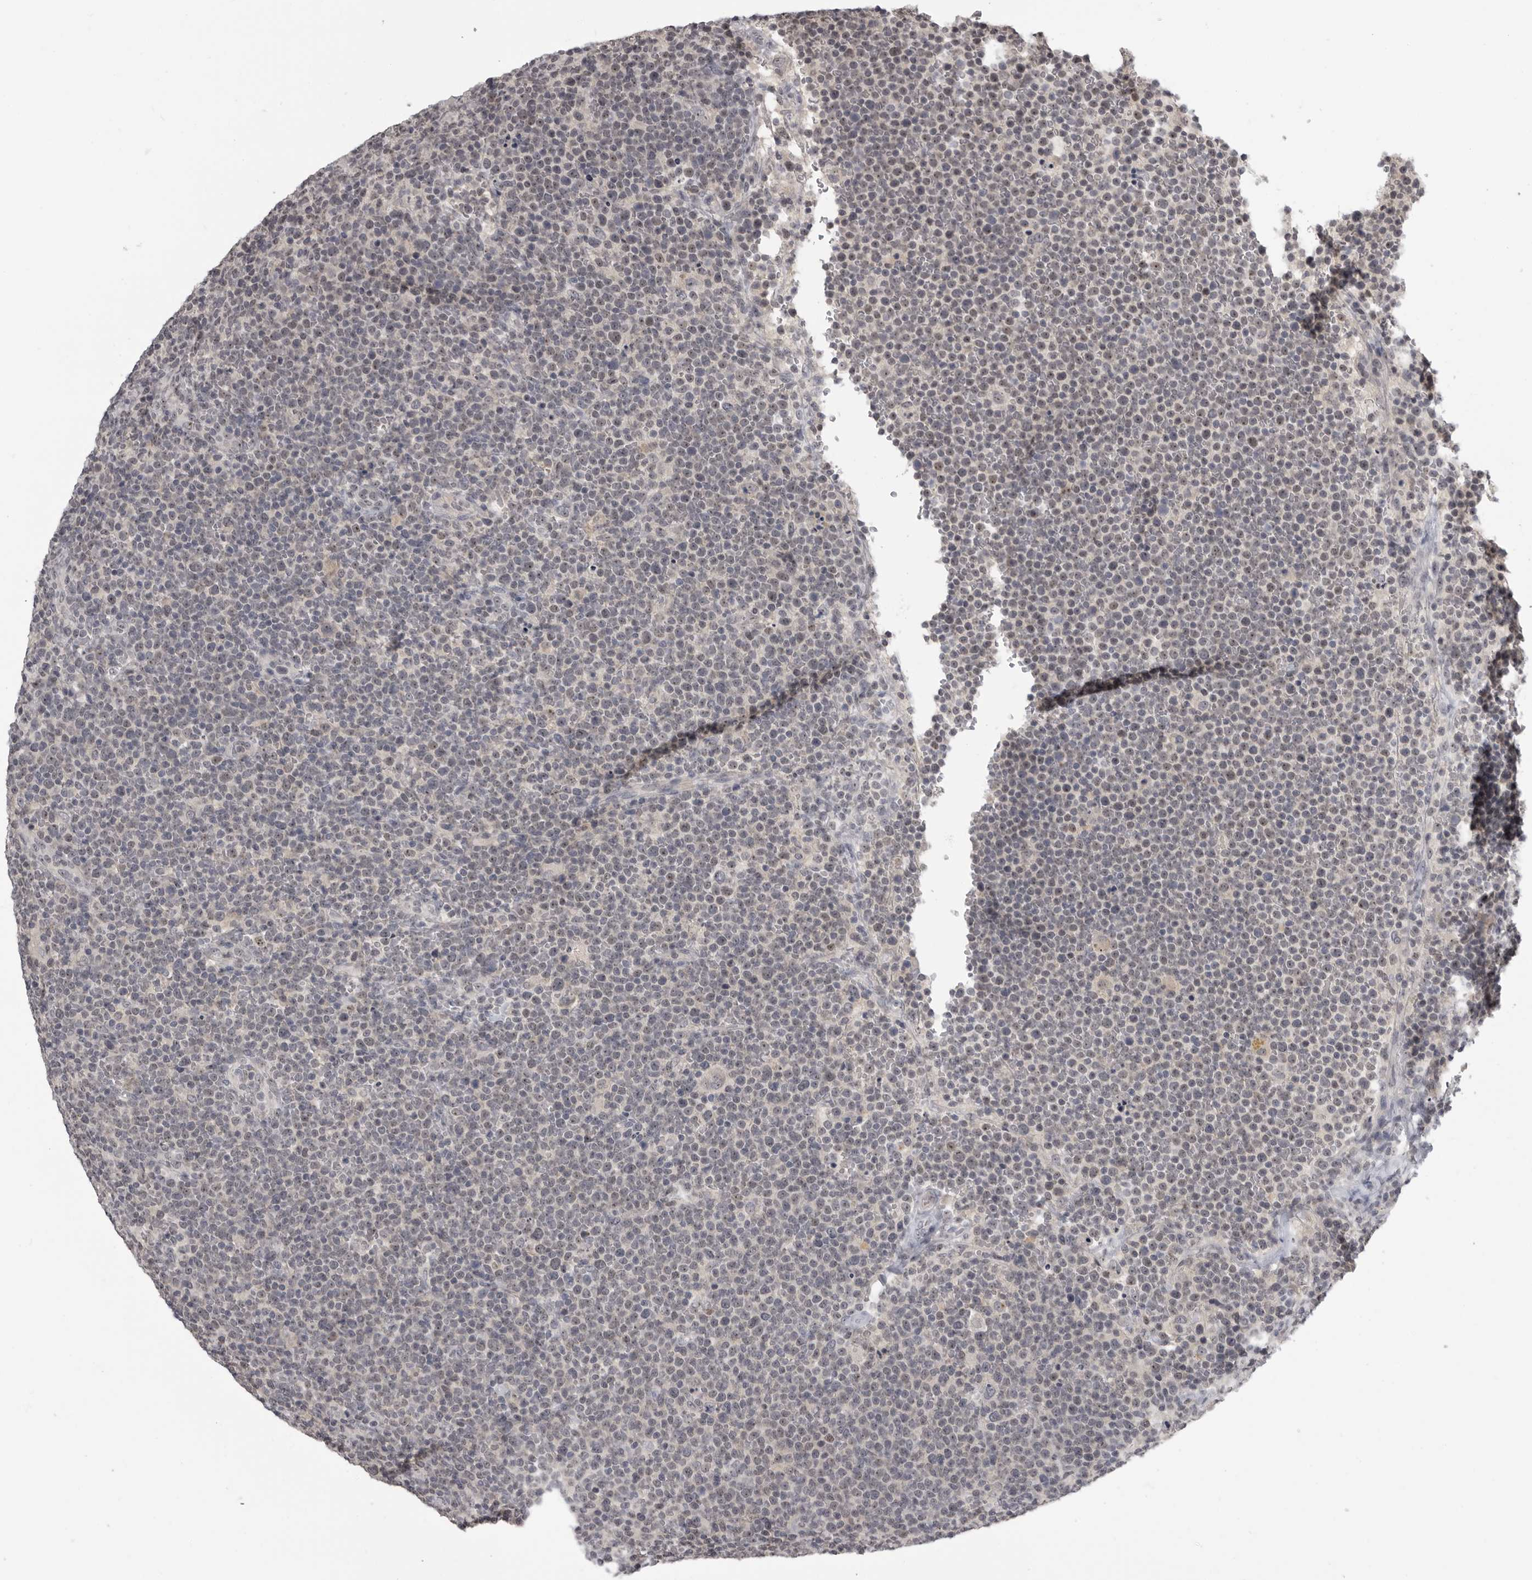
{"staining": {"intensity": "negative", "quantity": "none", "location": "none"}, "tissue": "lymphoma", "cell_type": "Tumor cells", "image_type": "cancer", "snomed": [{"axis": "morphology", "description": "Malignant lymphoma, non-Hodgkin's type, High grade"}, {"axis": "topography", "description": "Lymph node"}], "caption": "Histopathology image shows no protein staining in tumor cells of lymphoma tissue. The staining is performed using DAB brown chromogen with nuclei counter-stained in using hematoxylin.", "gene": "MRTO4", "patient": {"sex": "male", "age": 61}}